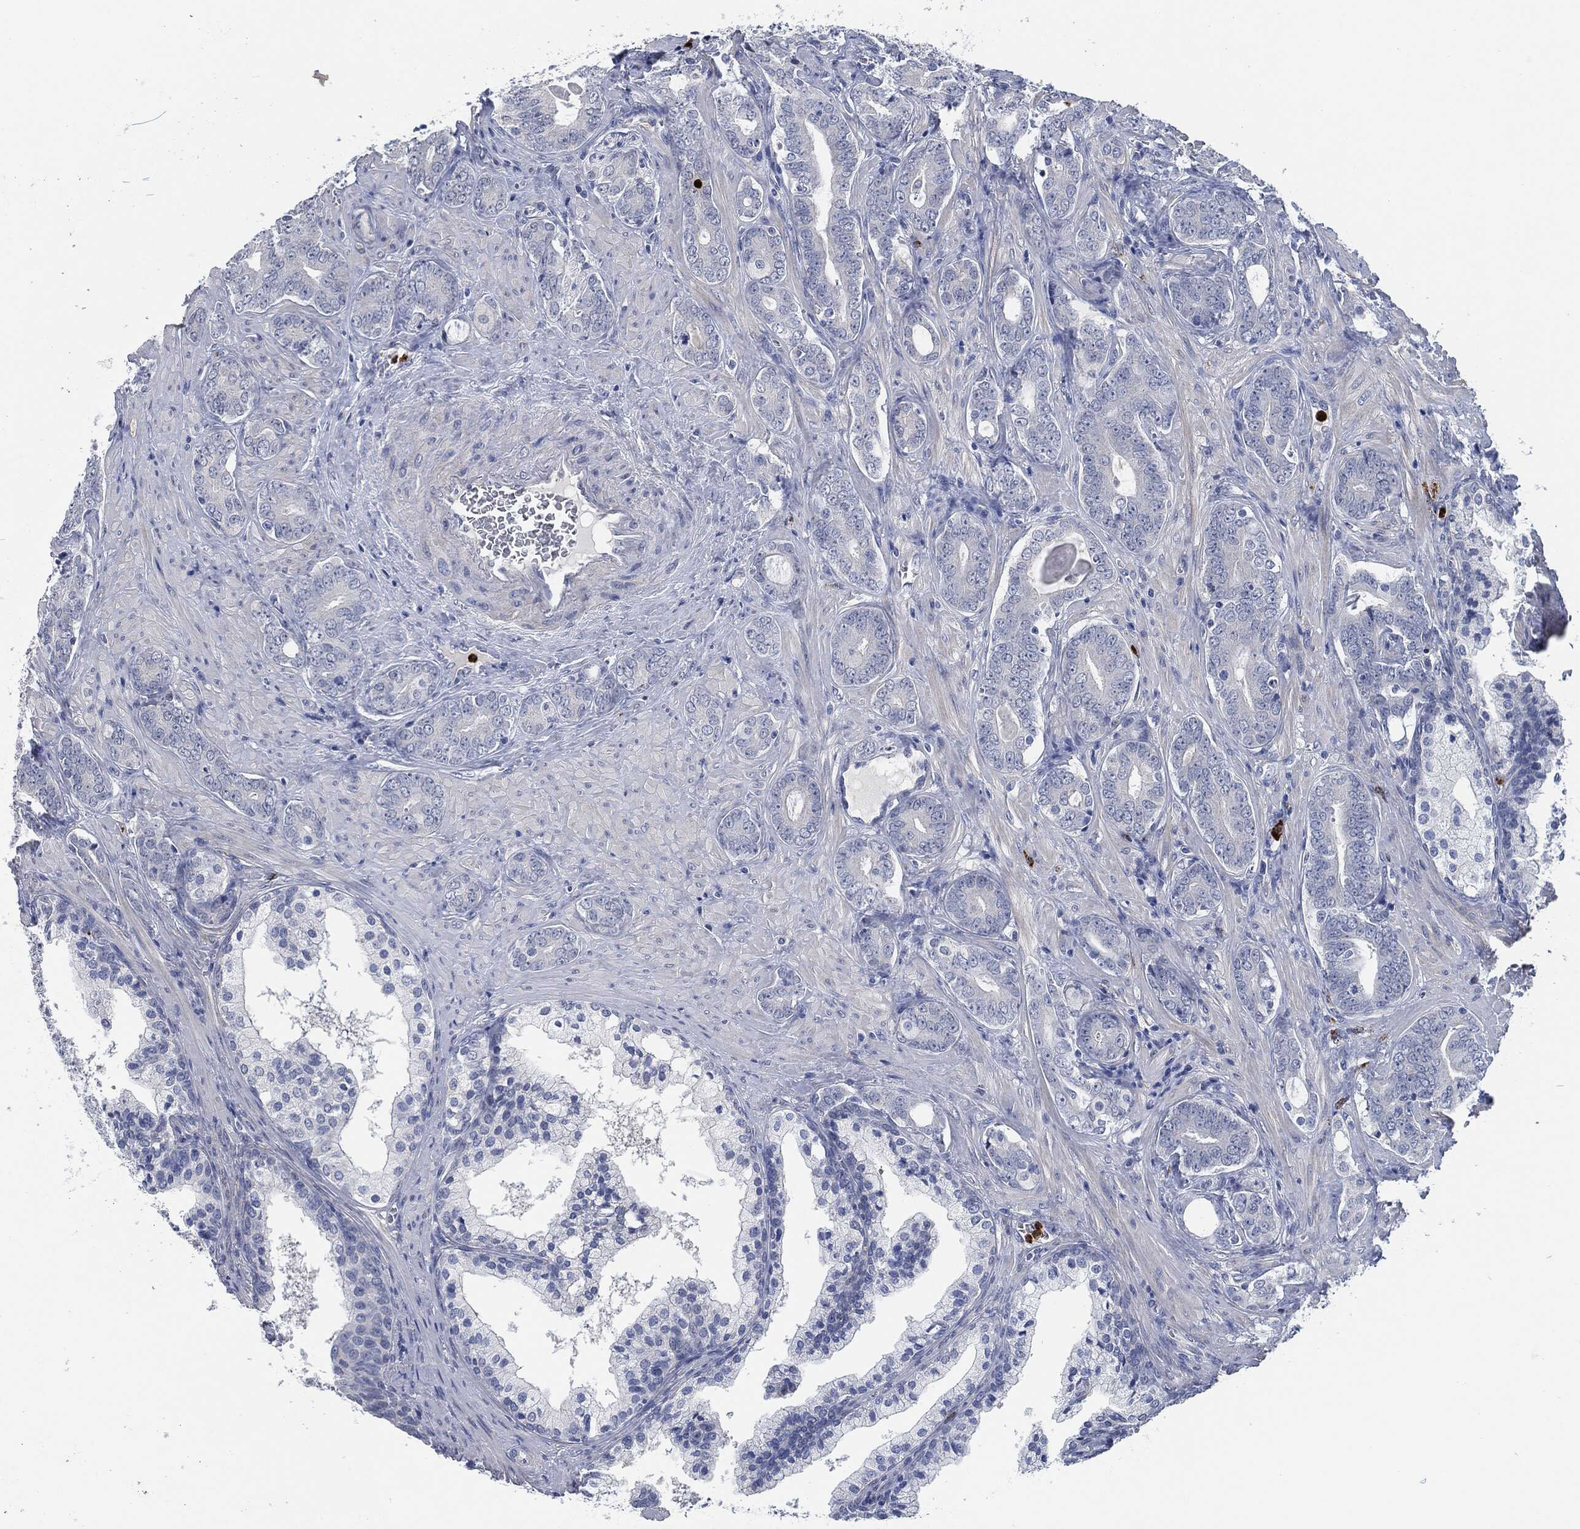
{"staining": {"intensity": "negative", "quantity": "none", "location": "none"}, "tissue": "prostate cancer", "cell_type": "Tumor cells", "image_type": "cancer", "snomed": [{"axis": "morphology", "description": "Adenocarcinoma, NOS"}, {"axis": "topography", "description": "Prostate"}], "caption": "This is an immunohistochemistry image of prostate adenocarcinoma. There is no expression in tumor cells.", "gene": "MPO", "patient": {"sex": "male", "age": 55}}